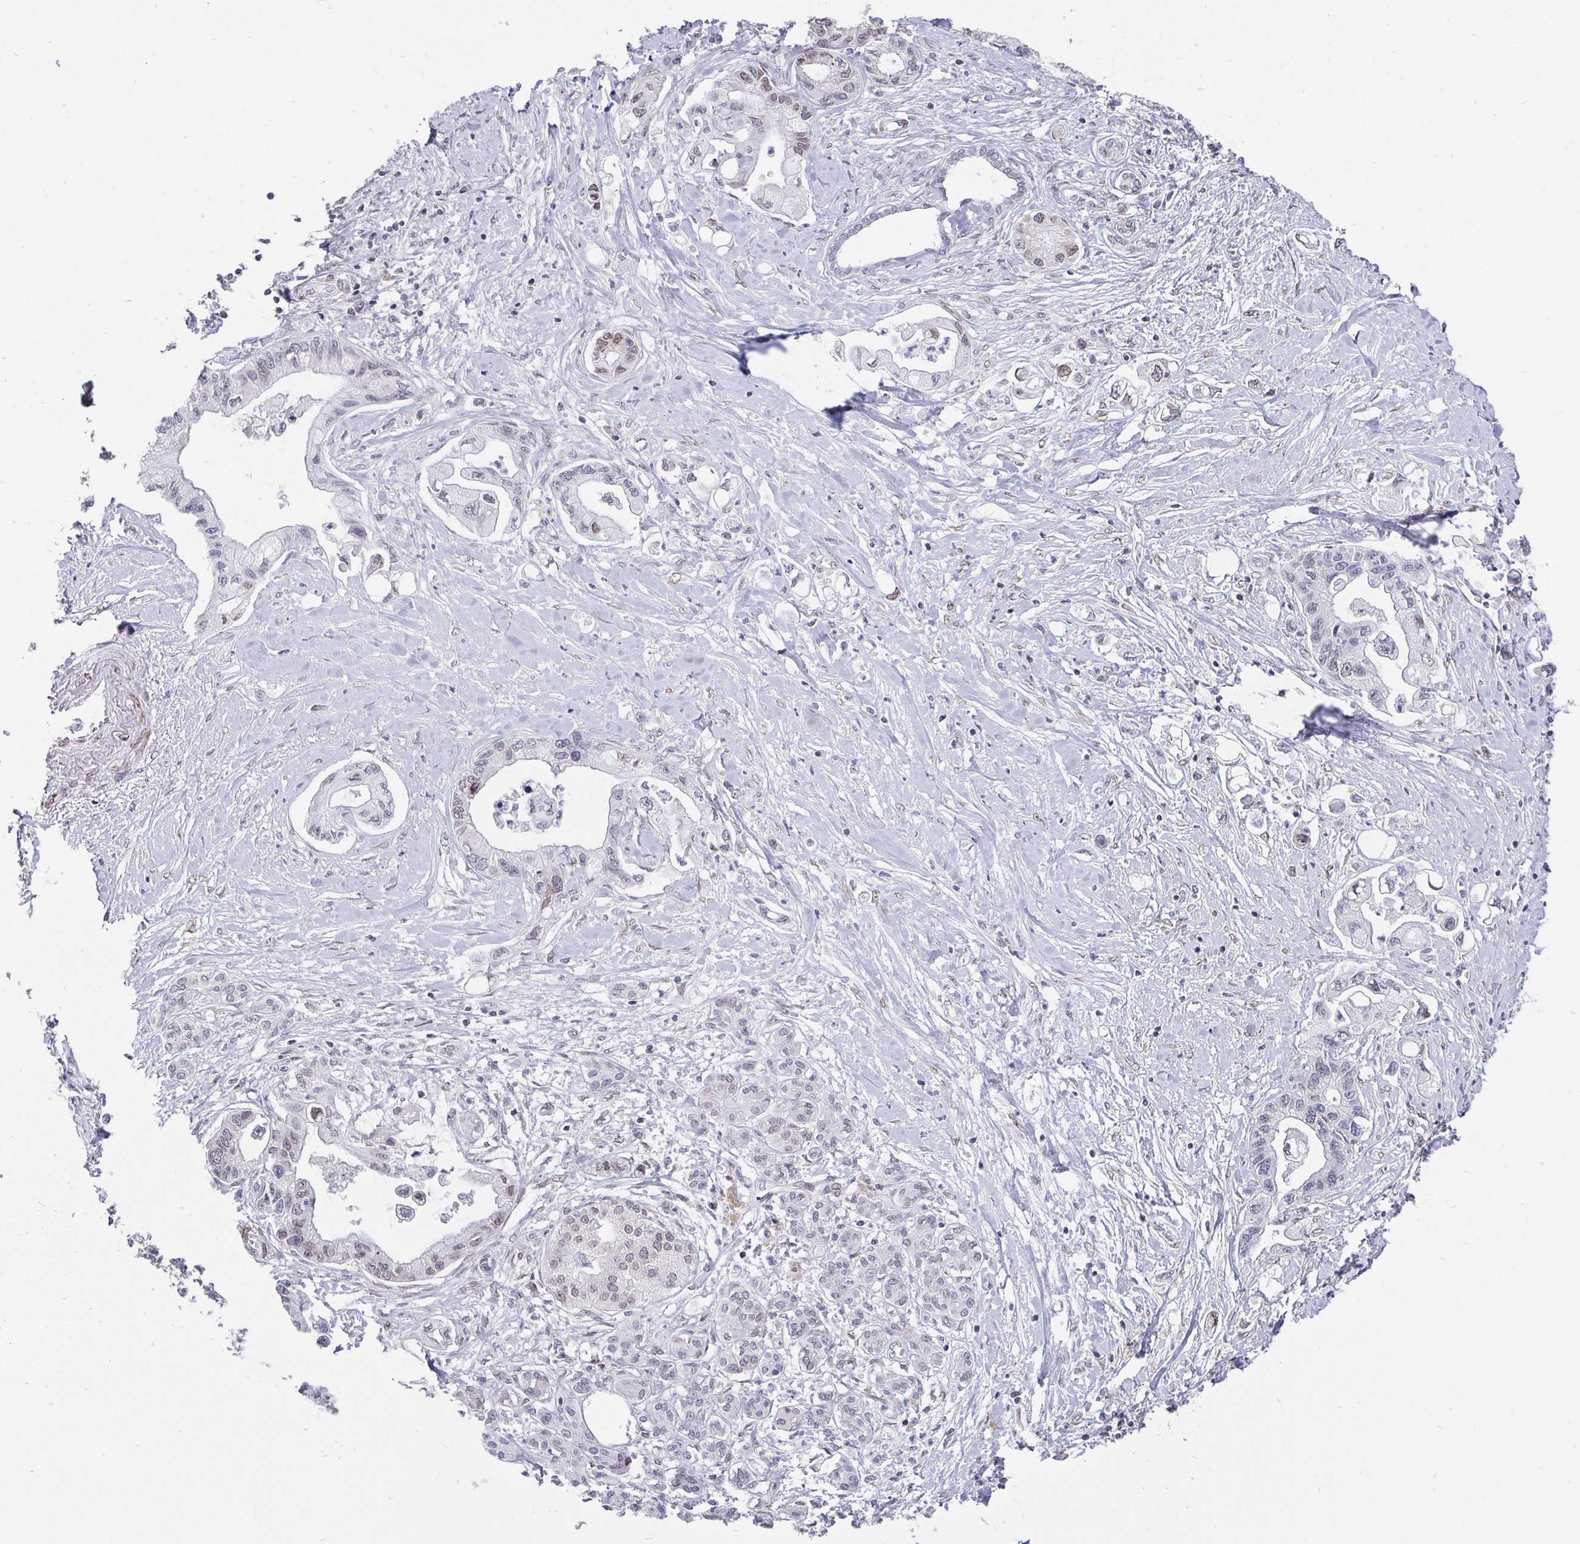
{"staining": {"intensity": "moderate", "quantity": "<25%", "location": "cytoplasmic/membranous,nuclear"}, "tissue": "pancreatic cancer", "cell_type": "Tumor cells", "image_type": "cancer", "snomed": [{"axis": "morphology", "description": "Adenocarcinoma, NOS"}, {"axis": "topography", "description": "Pancreas"}], "caption": "Pancreatic cancer stained with DAB immunohistochemistry (IHC) shows low levels of moderate cytoplasmic/membranous and nuclear staining in about <25% of tumor cells.", "gene": "EMD", "patient": {"sex": "male", "age": 61}}